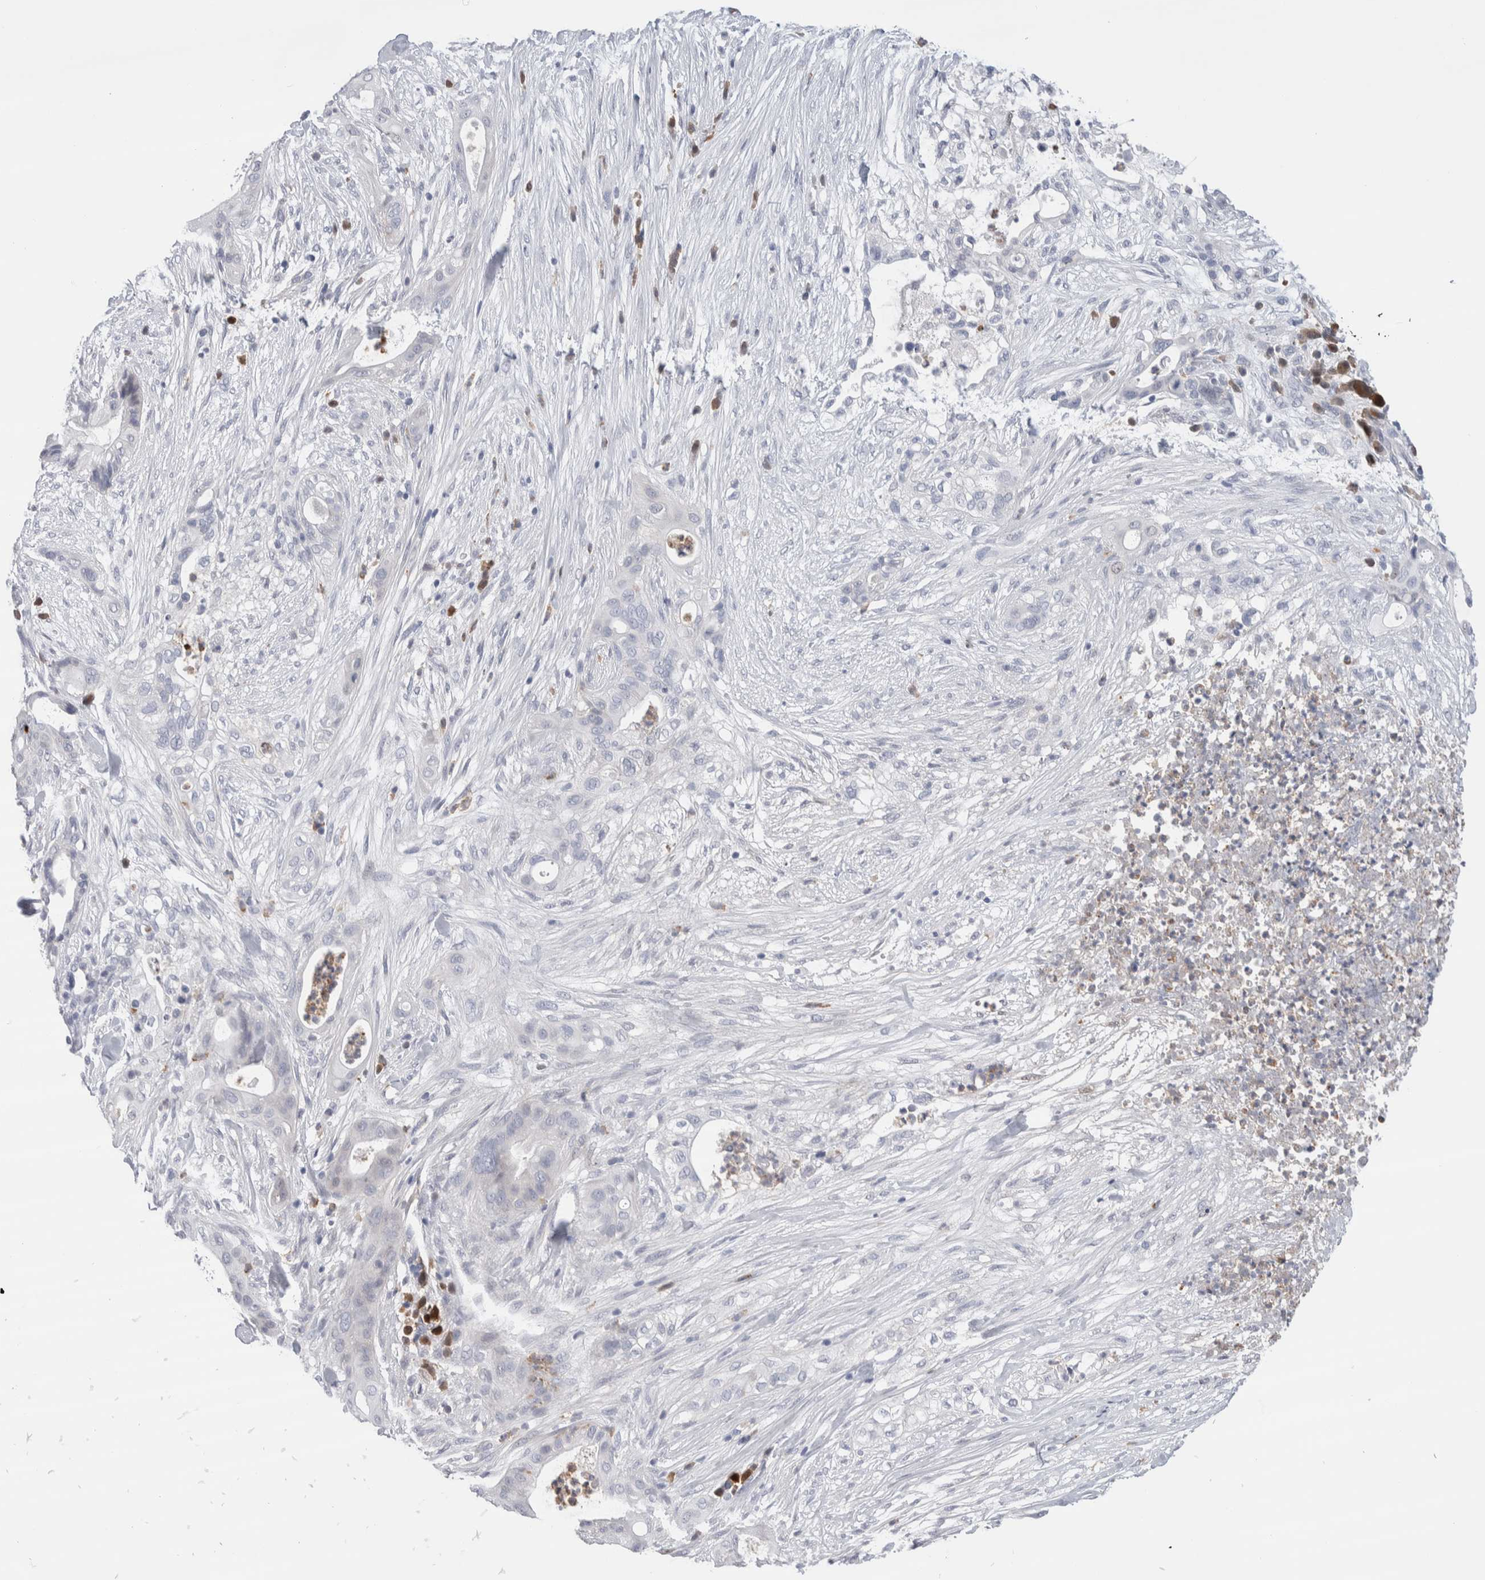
{"staining": {"intensity": "negative", "quantity": "none", "location": "none"}, "tissue": "pancreatic cancer", "cell_type": "Tumor cells", "image_type": "cancer", "snomed": [{"axis": "morphology", "description": "Adenocarcinoma, NOS"}, {"axis": "topography", "description": "Pancreas"}], "caption": "This is an immunohistochemistry photomicrograph of adenocarcinoma (pancreatic). There is no expression in tumor cells.", "gene": "LURAP1L", "patient": {"sex": "male", "age": 58}}